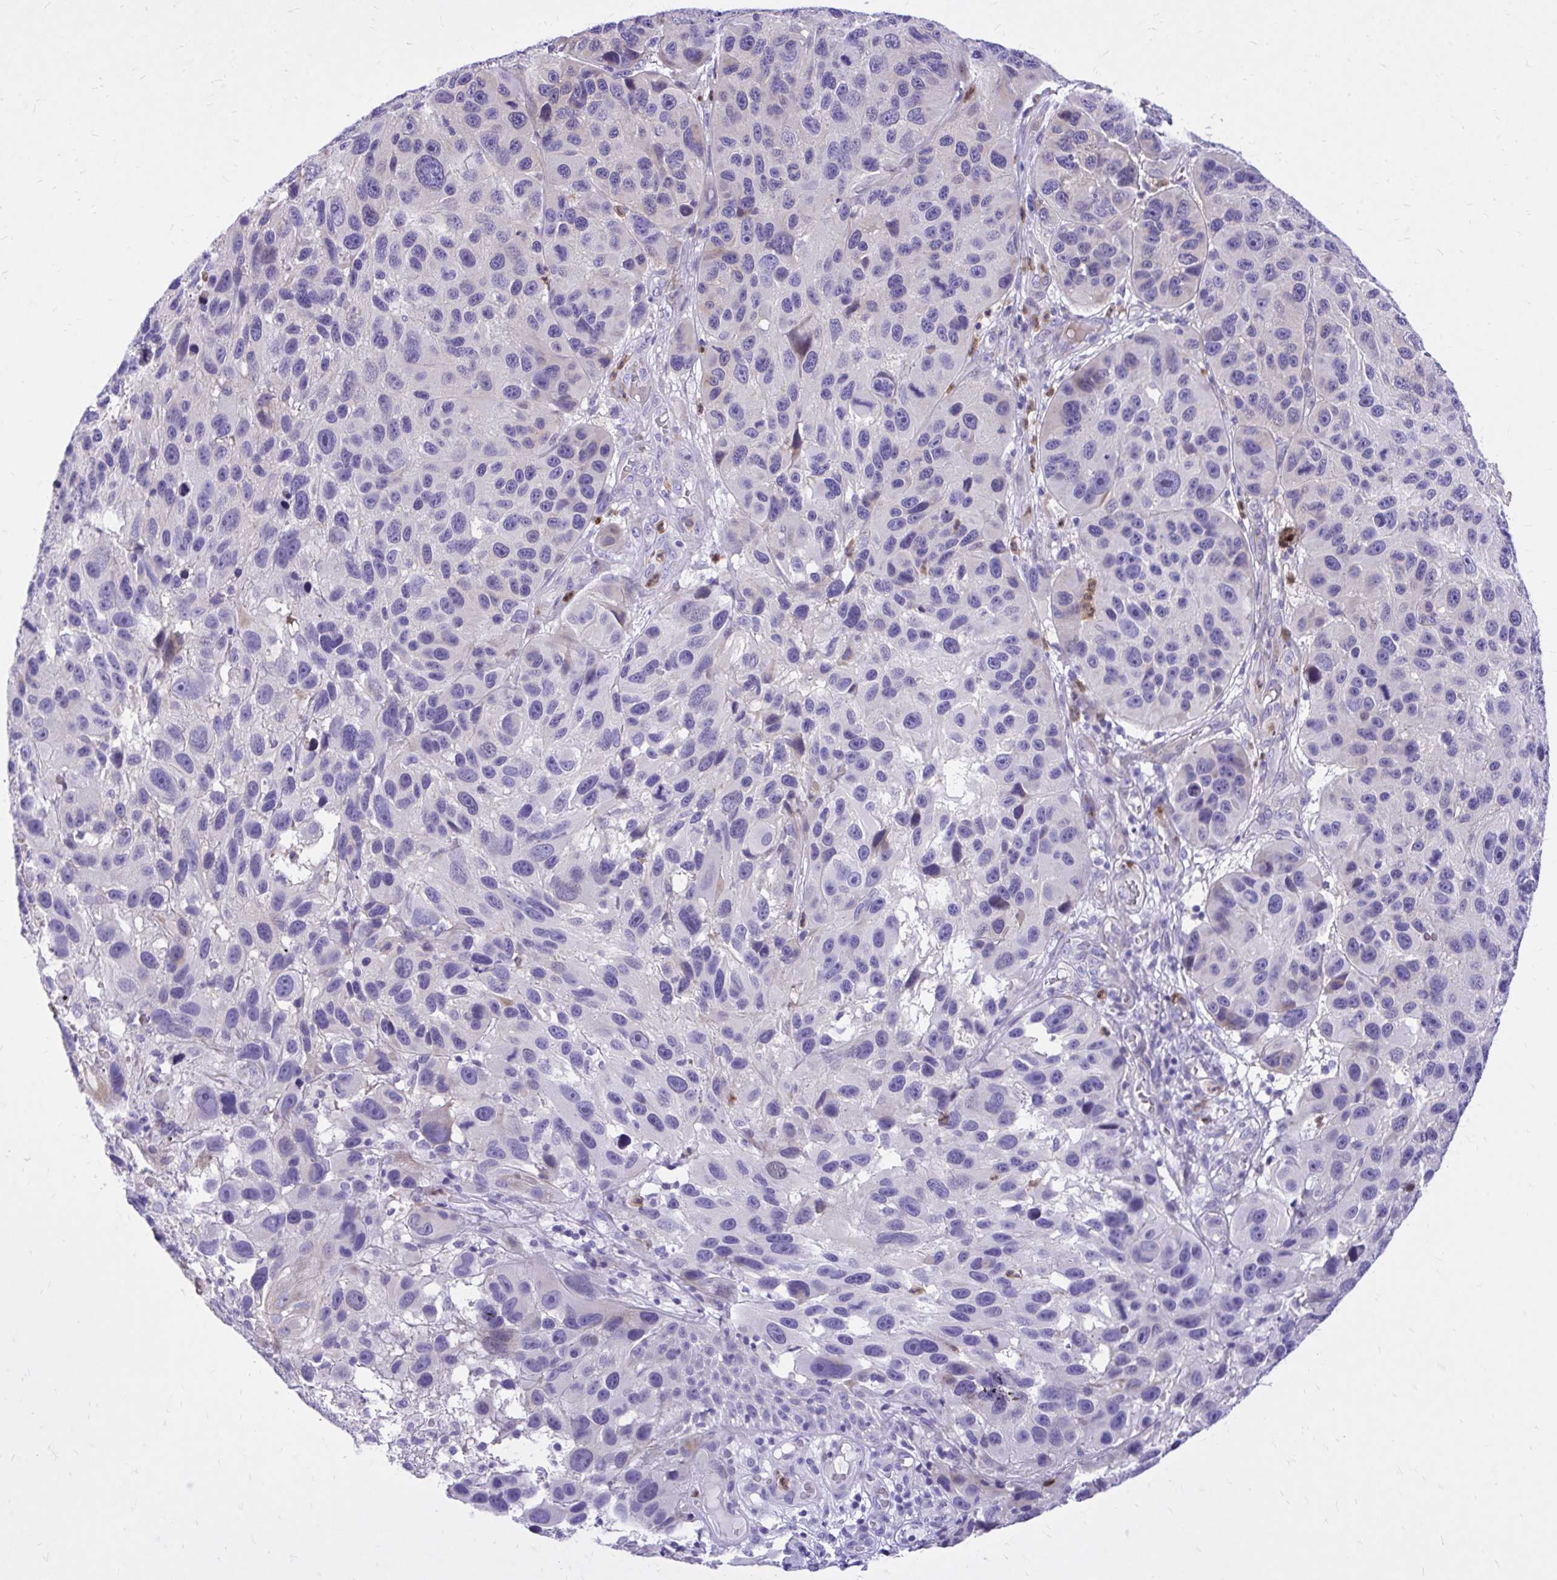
{"staining": {"intensity": "negative", "quantity": "none", "location": "none"}, "tissue": "melanoma", "cell_type": "Tumor cells", "image_type": "cancer", "snomed": [{"axis": "morphology", "description": "Malignant melanoma, NOS"}, {"axis": "topography", "description": "Skin"}], "caption": "High power microscopy micrograph of an IHC histopathology image of melanoma, revealing no significant positivity in tumor cells.", "gene": "ADAMTSL1", "patient": {"sex": "male", "age": 53}}